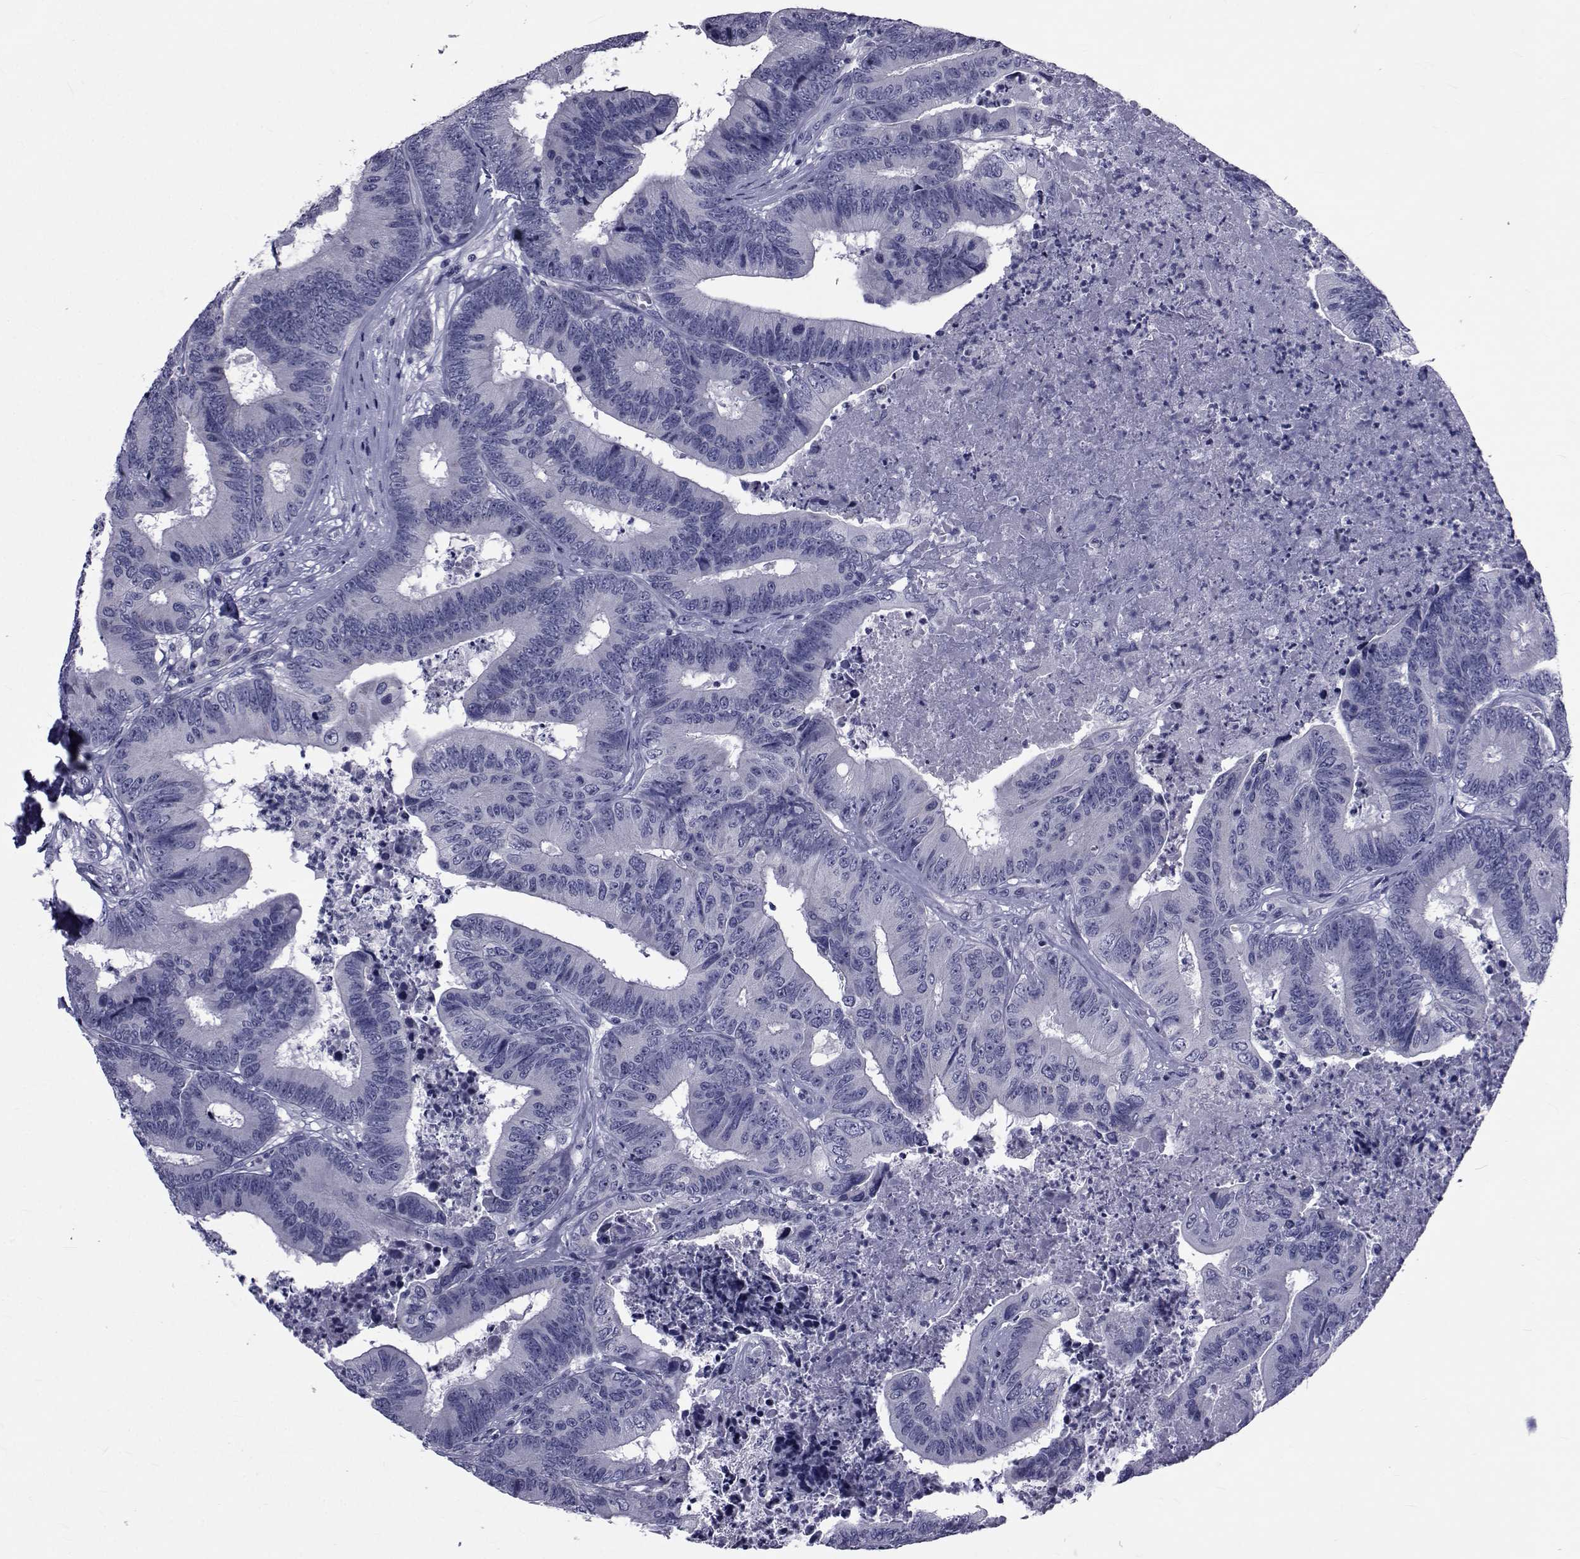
{"staining": {"intensity": "negative", "quantity": "none", "location": "none"}, "tissue": "colorectal cancer", "cell_type": "Tumor cells", "image_type": "cancer", "snomed": [{"axis": "morphology", "description": "Adenocarcinoma, NOS"}, {"axis": "topography", "description": "Colon"}], "caption": "Human colorectal cancer (adenocarcinoma) stained for a protein using IHC exhibits no expression in tumor cells.", "gene": "GKAP1", "patient": {"sex": "male", "age": 84}}